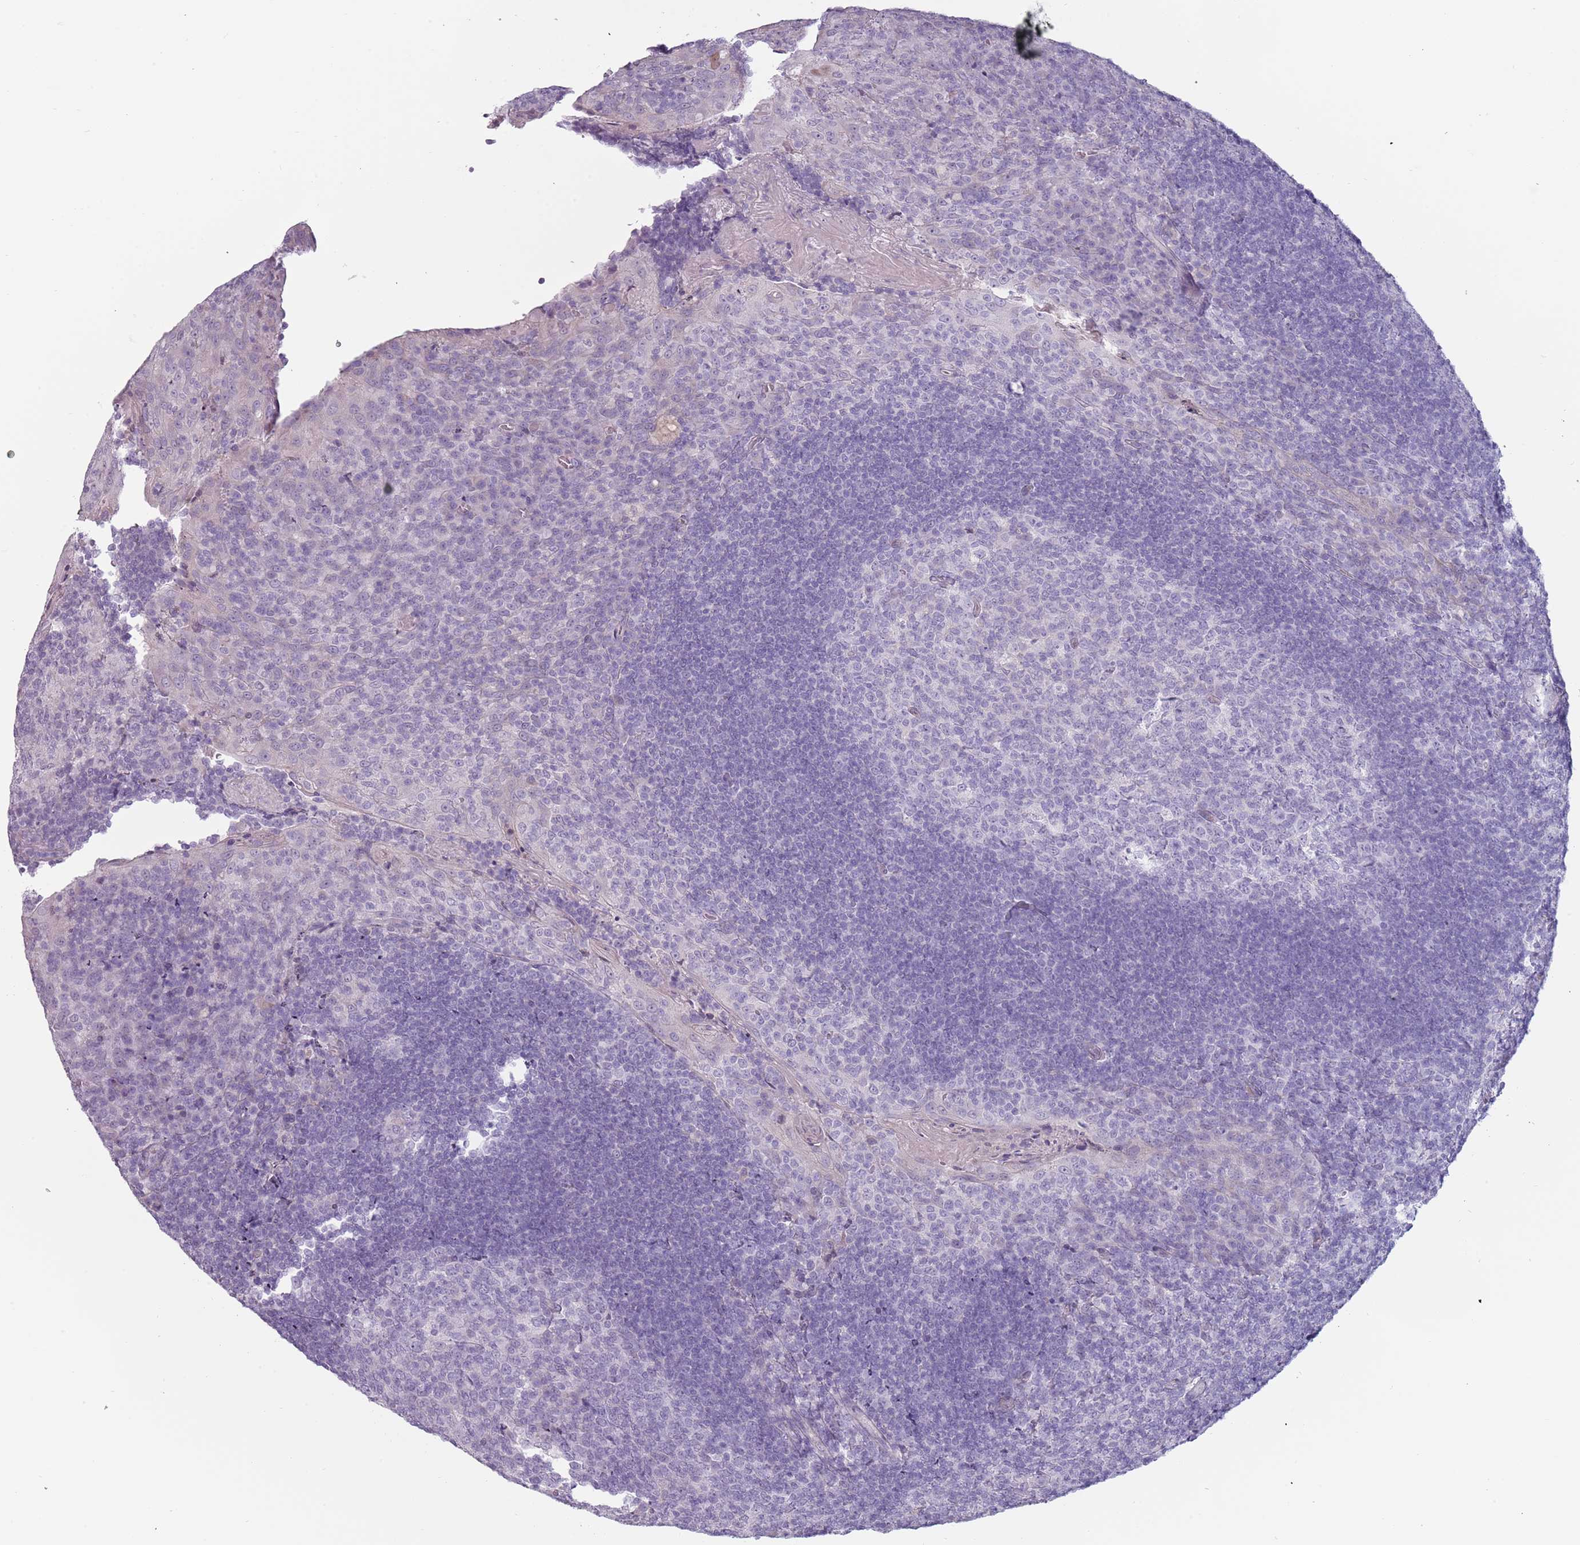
{"staining": {"intensity": "negative", "quantity": "none", "location": "none"}, "tissue": "tonsil", "cell_type": "Germinal center cells", "image_type": "normal", "snomed": [{"axis": "morphology", "description": "Normal tissue, NOS"}, {"axis": "topography", "description": "Tonsil"}], "caption": "This is an immunohistochemistry micrograph of benign human tonsil. There is no expression in germinal center cells.", "gene": "RFX2", "patient": {"sex": "male", "age": 17}}